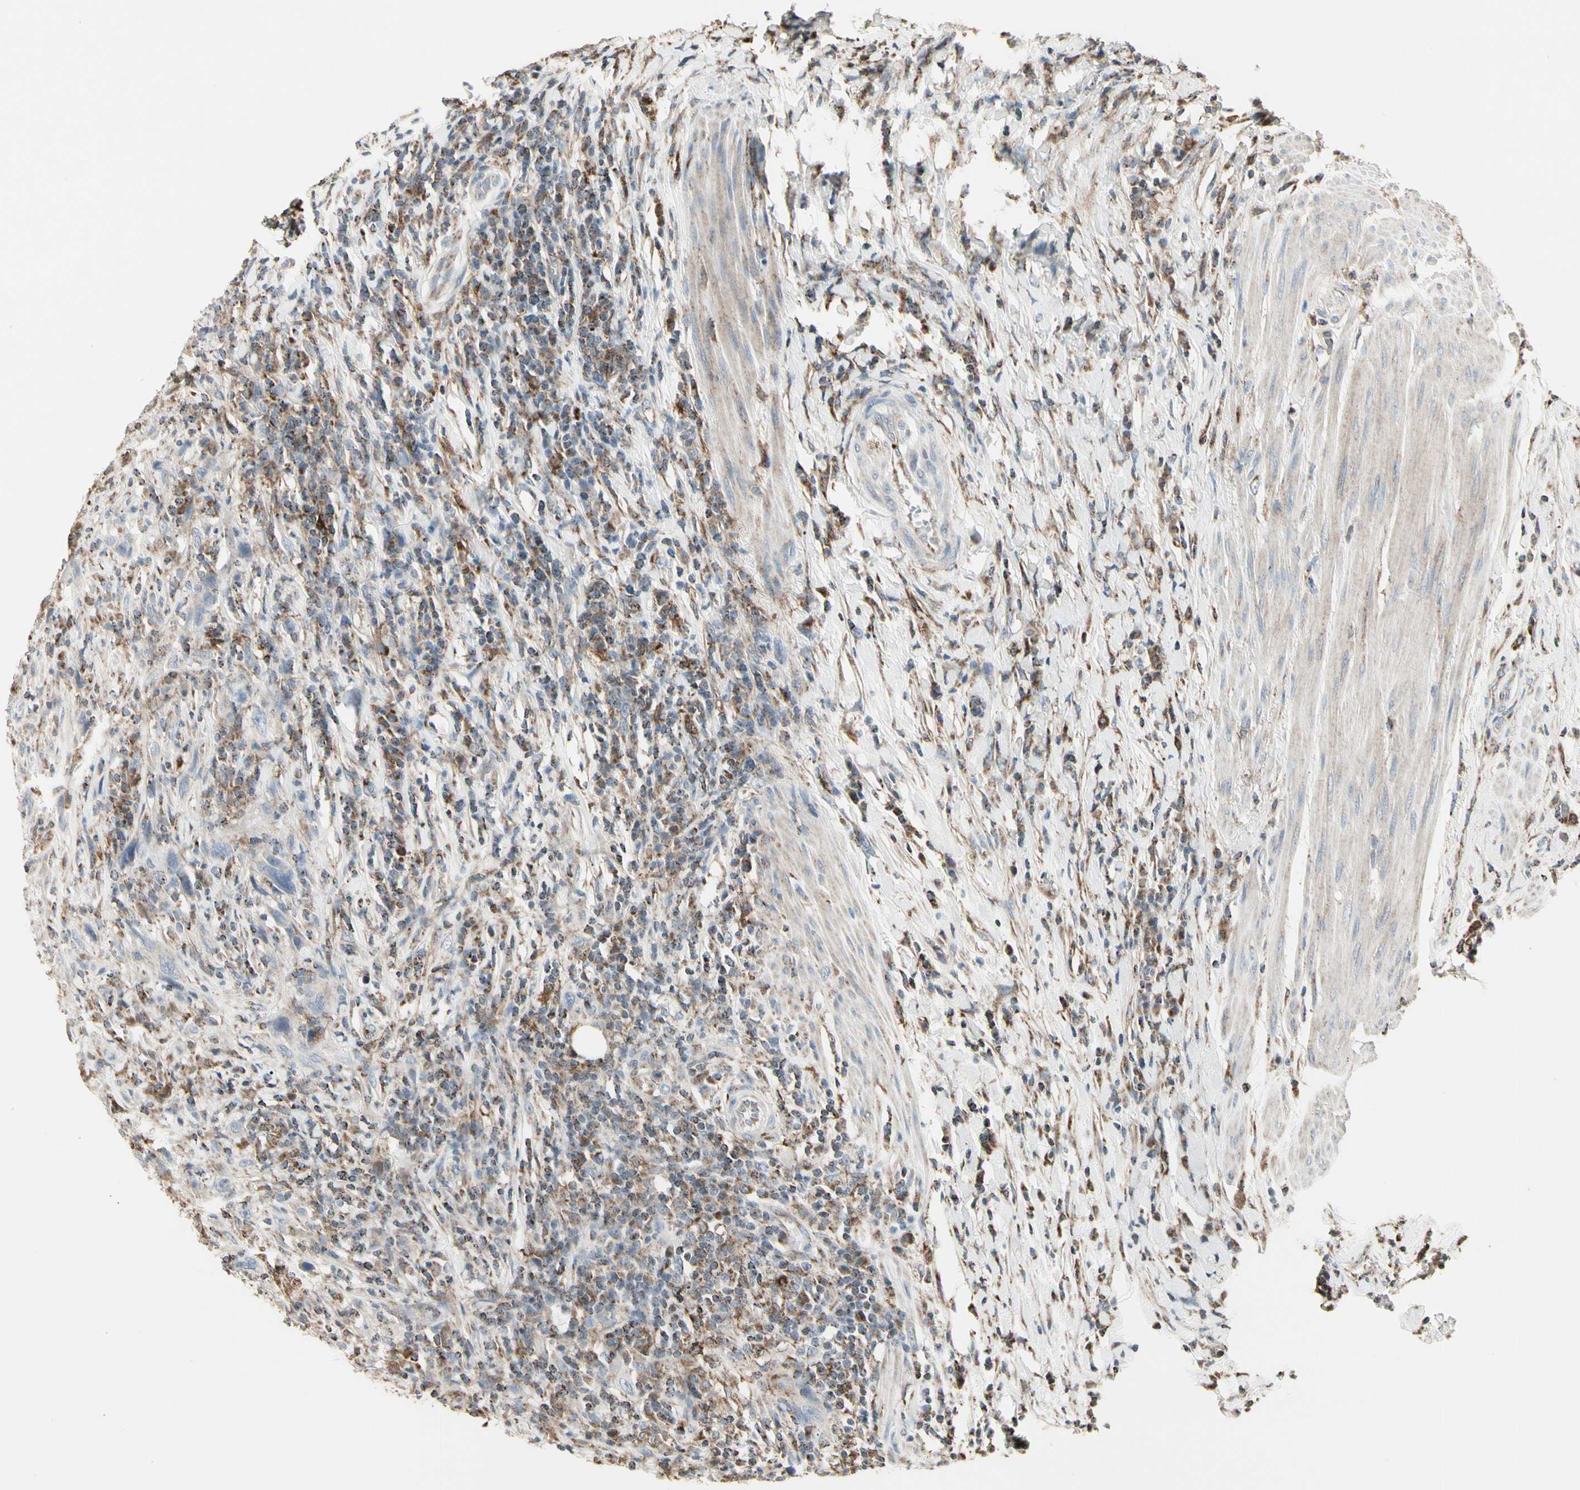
{"staining": {"intensity": "weak", "quantity": "25%-75%", "location": "cytoplasmic/membranous"}, "tissue": "urothelial cancer", "cell_type": "Tumor cells", "image_type": "cancer", "snomed": [{"axis": "morphology", "description": "Urothelial carcinoma, High grade"}, {"axis": "topography", "description": "Urinary bladder"}], "caption": "The immunohistochemical stain shows weak cytoplasmic/membranous staining in tumor cells of urothelial cancer tissue. Using DAB (3,3'-diaminobenzidine) (brown) and hematoxylin (blue) stains, captured at high magnification using brightfield microscopy.", "gene": "TMEM176A", "patient": {"sex": "male", "age": 61}}